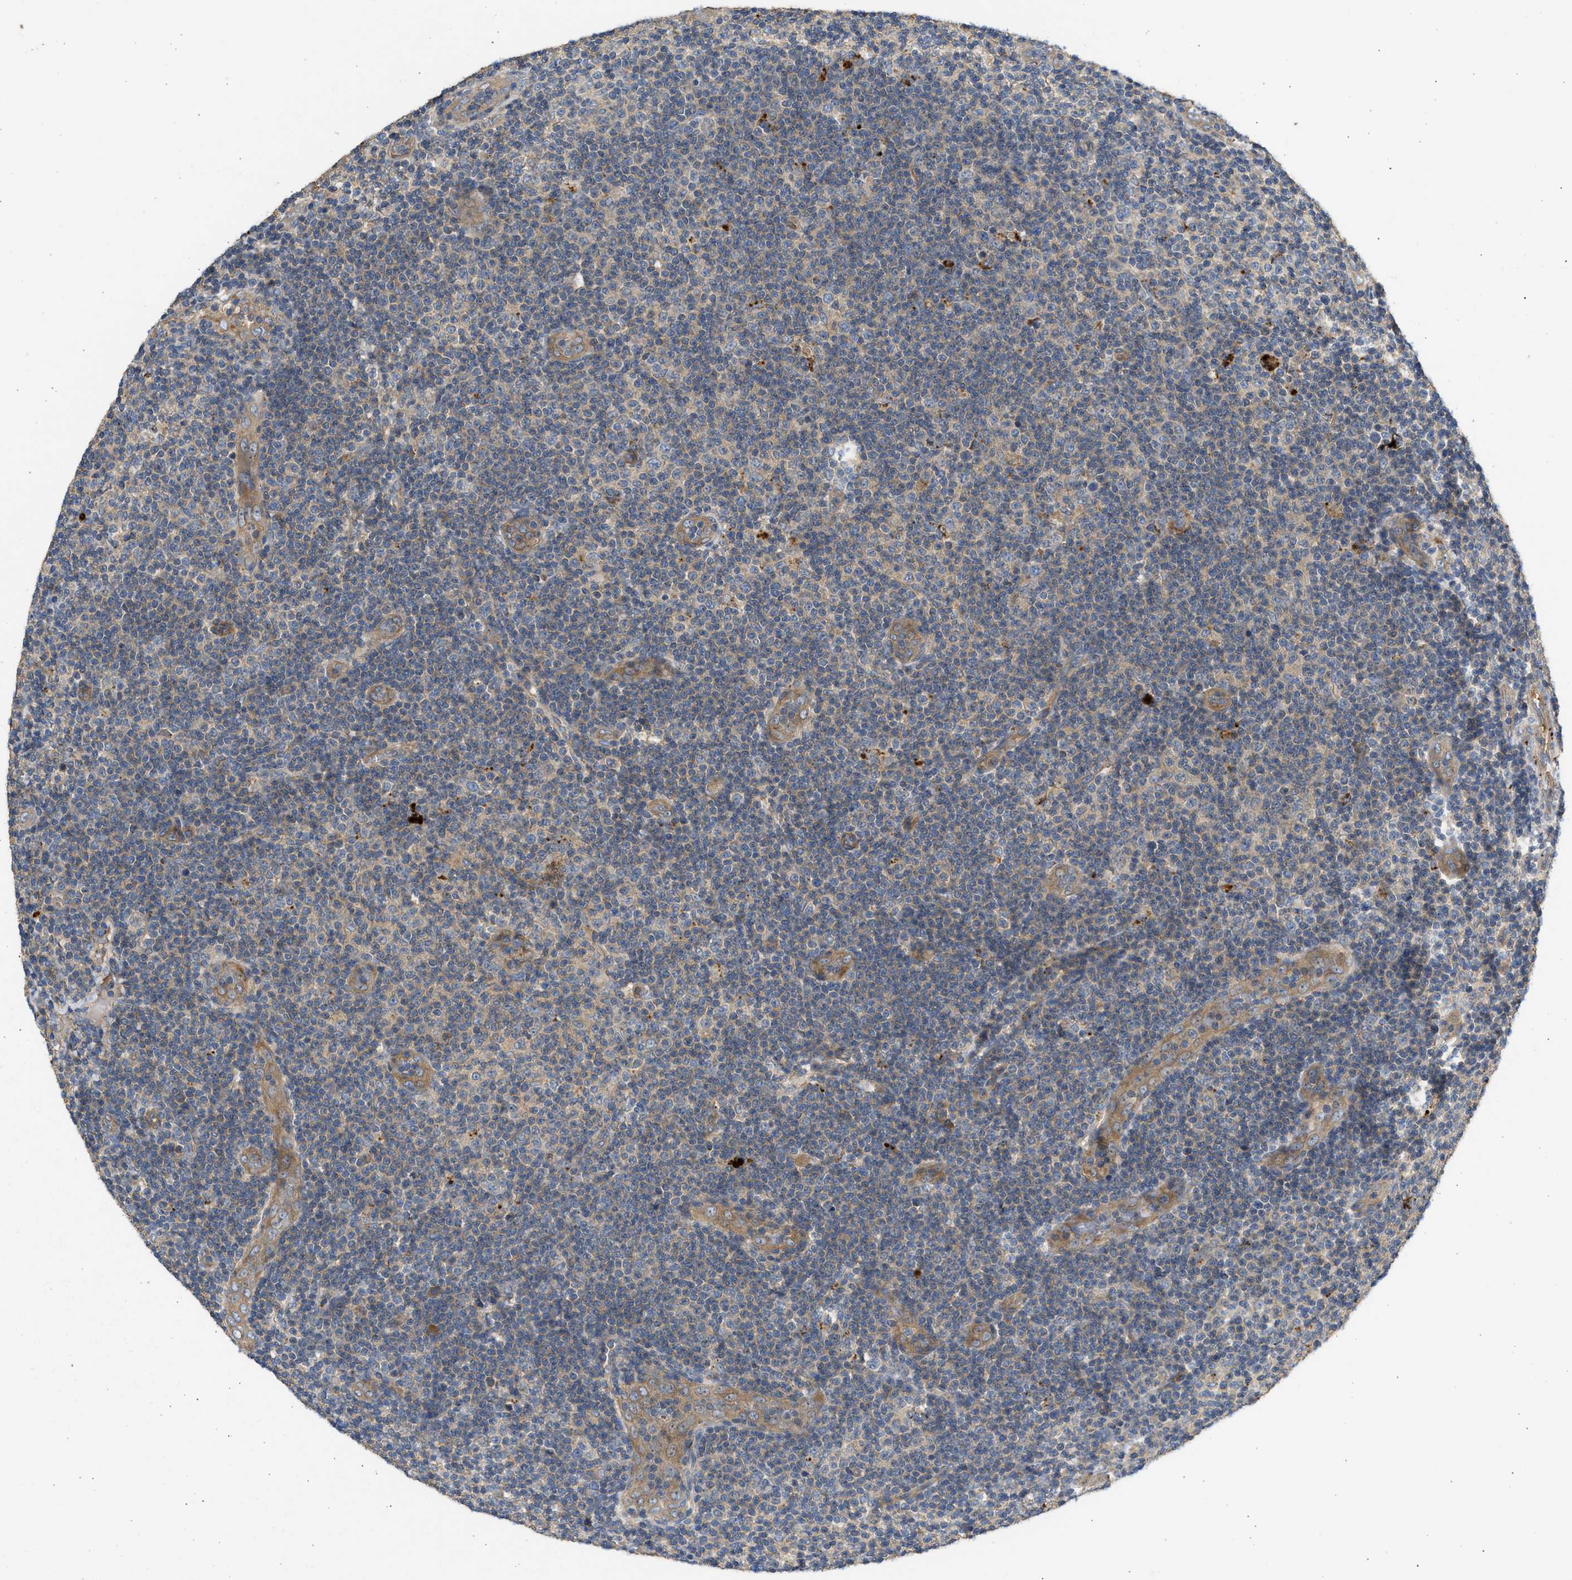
{"staining": {"intensity": "weak", "quantity": "<25%", "location": "cytoplasmic/membranous"}, "tissue": "lymphoma", "cell_type": "Tumor cells", "image_type": "cancer", "snomed": [{"axis": "morphology", "description": "Malignant lymphoma, non-Hodgkin's type, Low grade"}, {"axis": "topography", "description": "Lymph node"}], "caption": "Immunohistochemistry (IHC) photomicrograph of malignant lymphoma, non-Hodgkin's type (low-grade) stained for a protein (brown), which exhibits no positivity in tumor cells. (Brightfield microscopy of DAB (3,3'-diaminobenzidine) immunohistochemistry at high magnification).", "gene": "CSRNP2", "patient": {"sex": "male", "age": 83}}